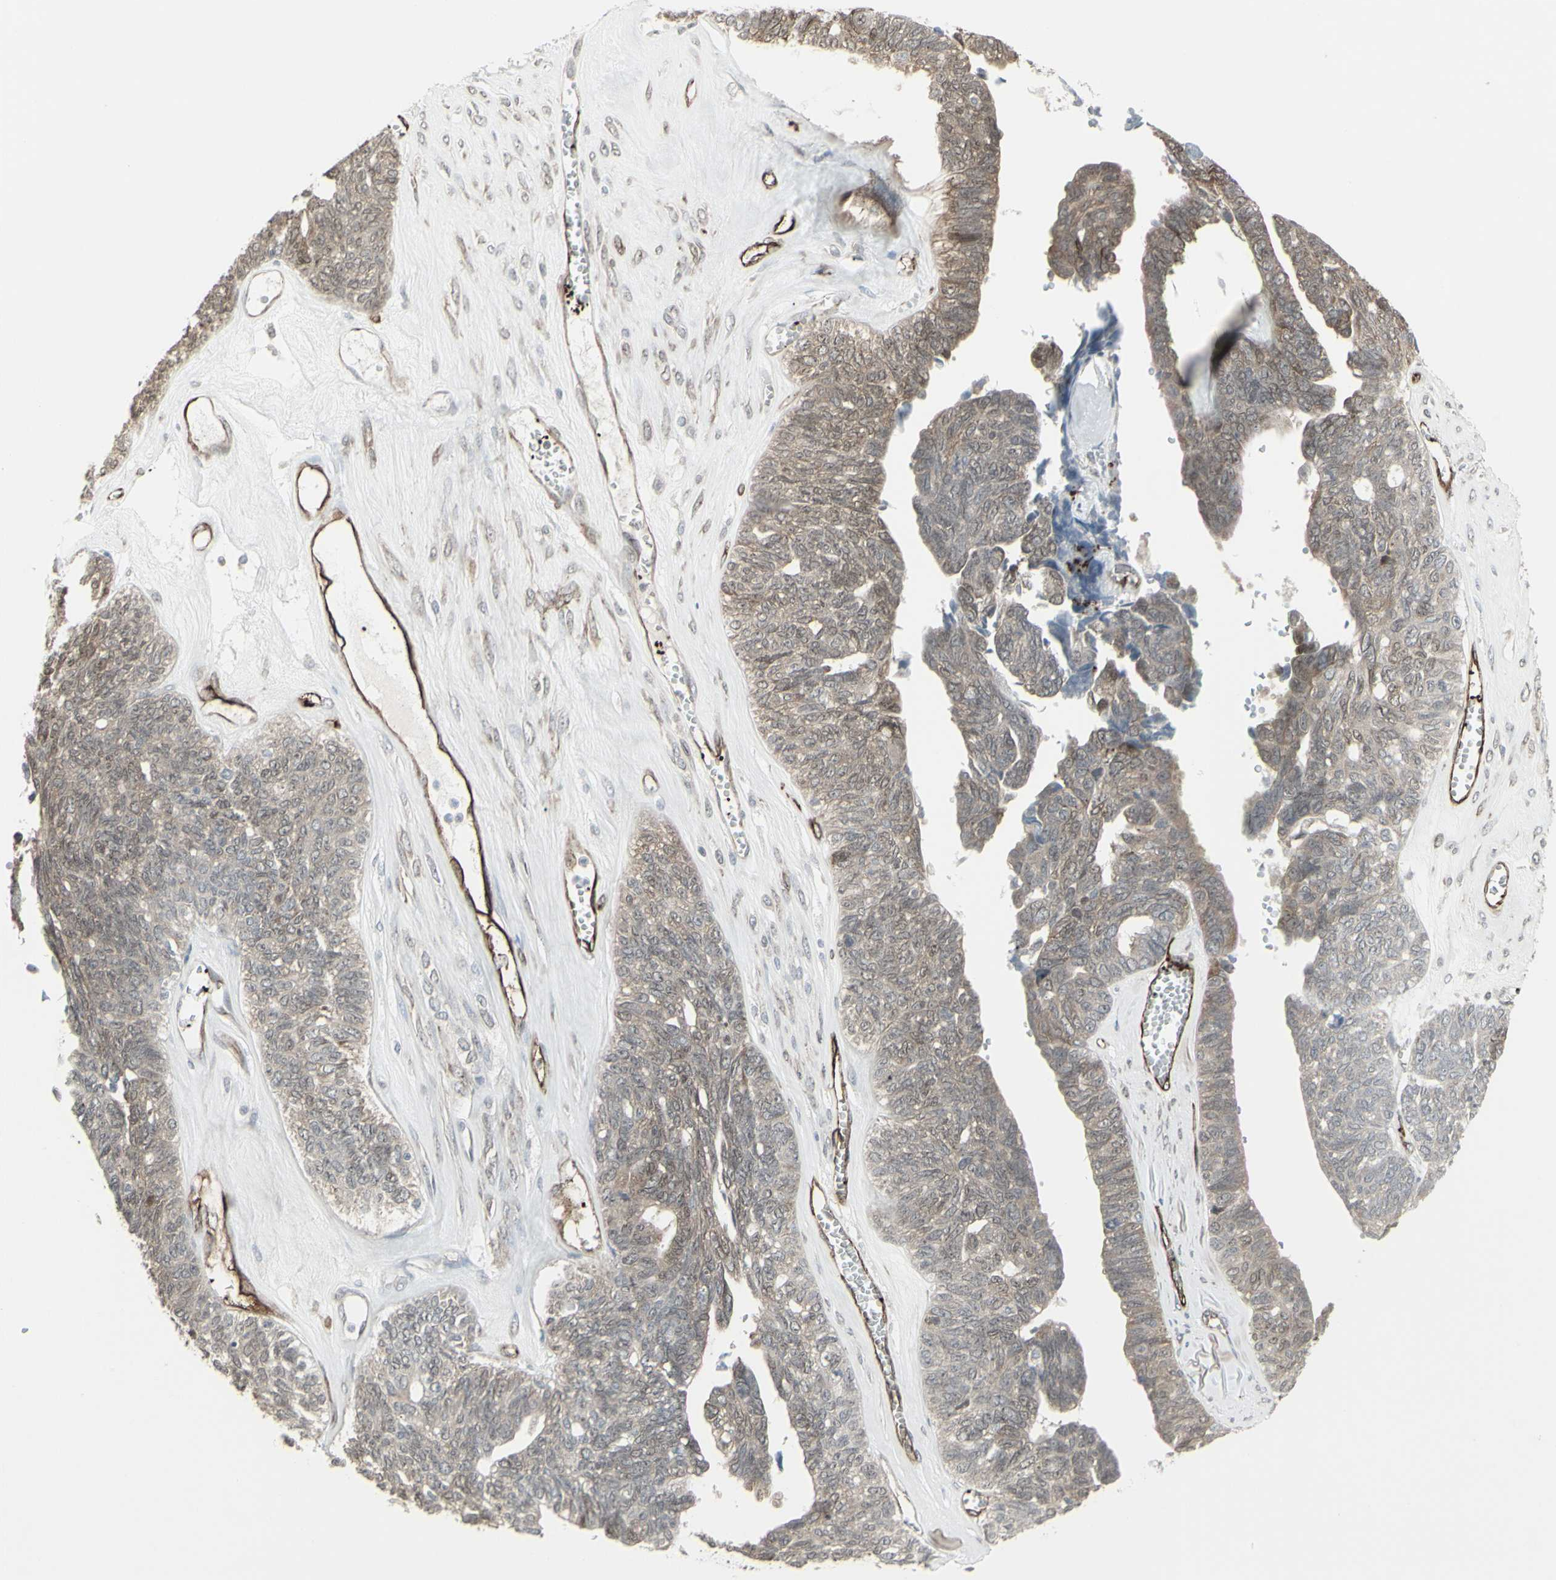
{"staining": {"intensity": "moderate", "quantity": ">75%", "location": "cytoplasmic/membranous,nuclear"}, "tissue": "ovarian cancer", "cell_type": "Tumor cells", "image_type": "cancer", "snomed": [{"axis": "morphology", "description": "Cystadenocarcinoma, serous, NOS"}, {"axis": "topography", "description": "Ovary"}], "caption": "Tumor cells show medium levels of moderate cytoplasmic/membranous and nuclear expression in approximately >75% of cells in ovarian cancer (serous cystadenocarcinoma).", "gene": "DTX3L", "patient": {"sex": "female", "age": 79}}